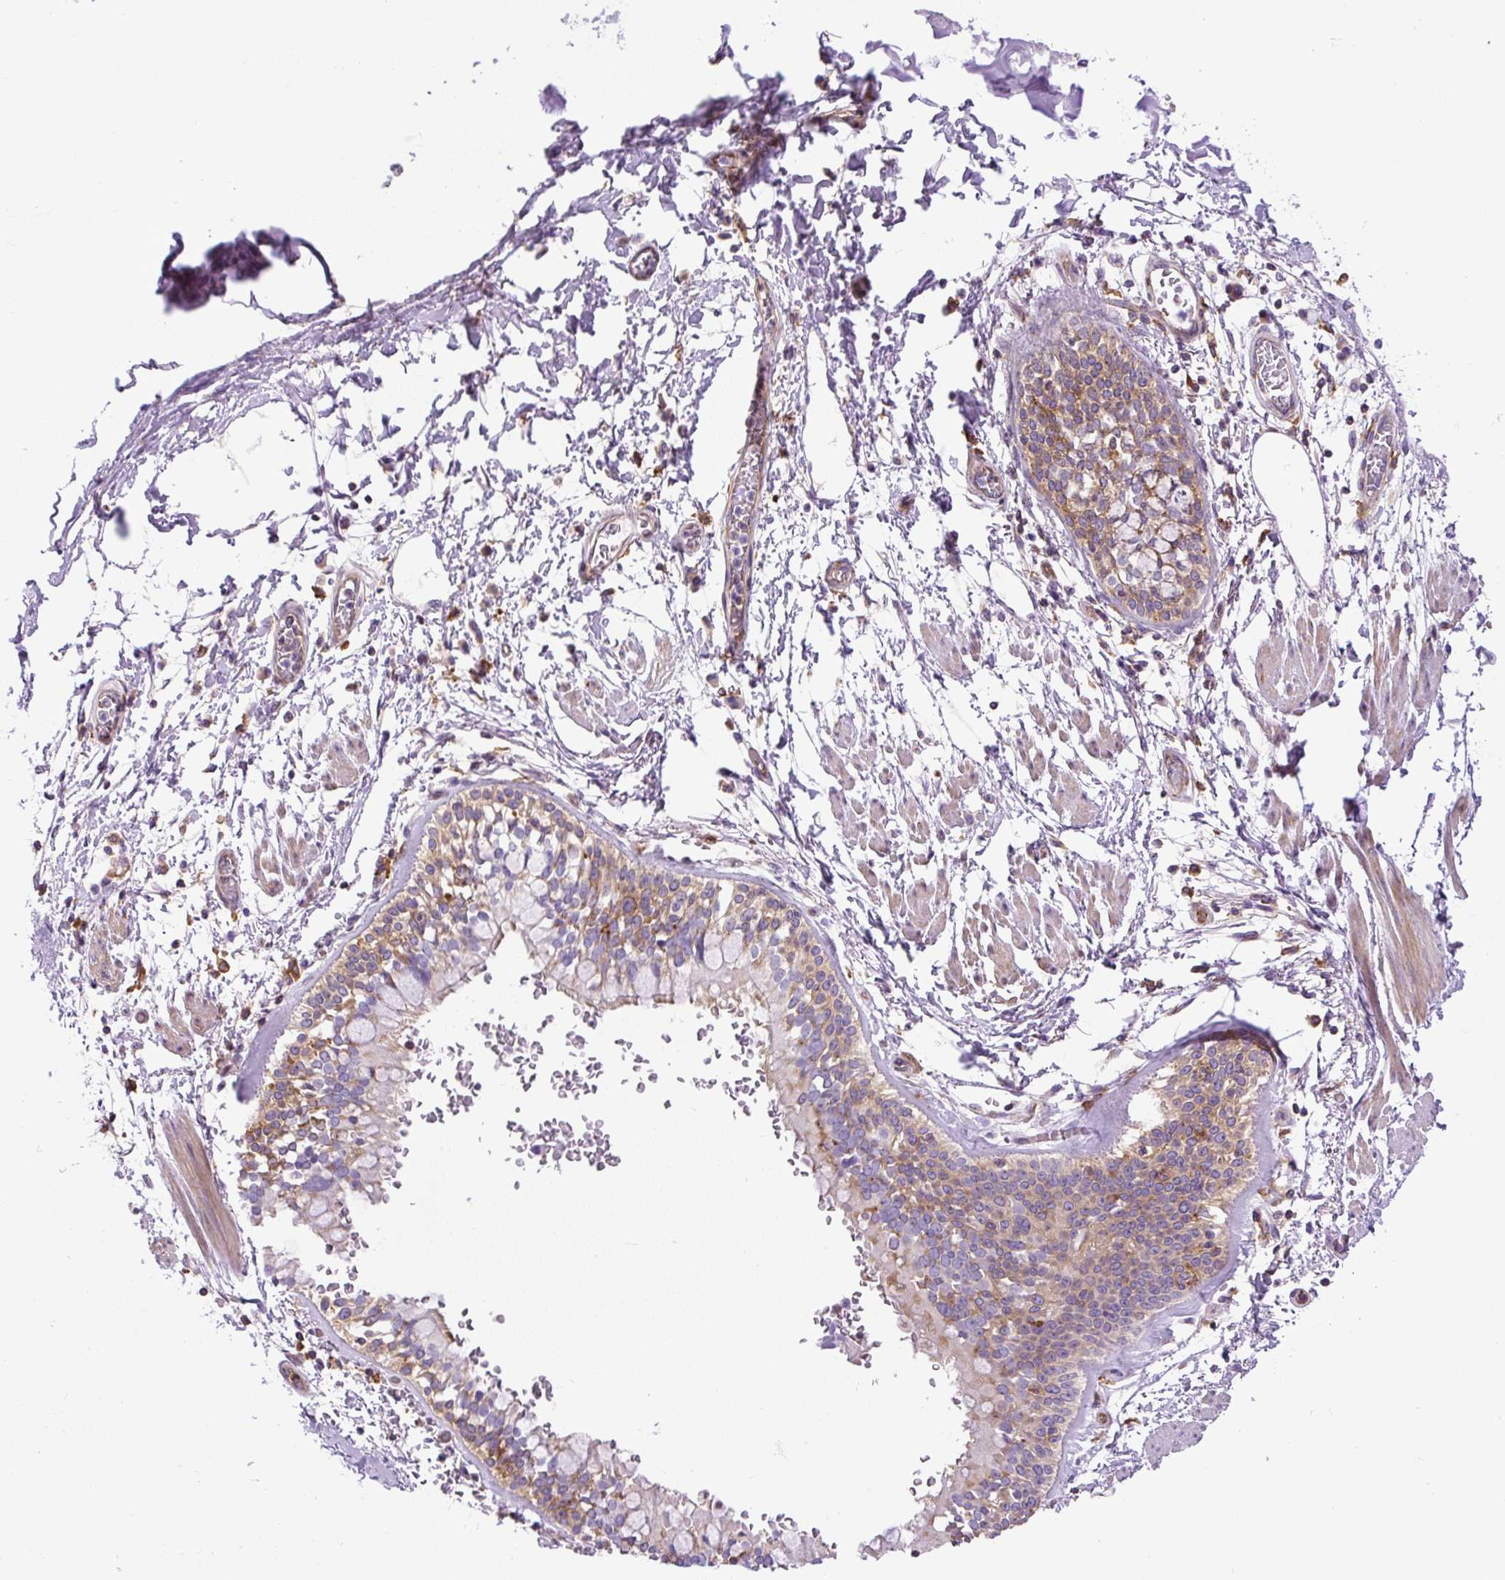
{"staining": {"intensity": "negative", "quantity": "none", "location": "none"}, "tissue": "adipose tissue", "cell_type": "Adipocytes", "image_type": "normal", "snomed": [{"axis": "morphology", "description": "Normal tissue, NOS"}, {"axis": "morphology", "description": "Degeneration, NOS"}, {"axis": "topography", "description": "Cartilage tissue"}, {"axis": "topography", "description": "Lung"}], "caption": "Adipose tissue stained for a protein using IHC exhibits no staining adipocytes.", "gene": "MAP1S", "patient": {"sex": "female", "age": 61}}